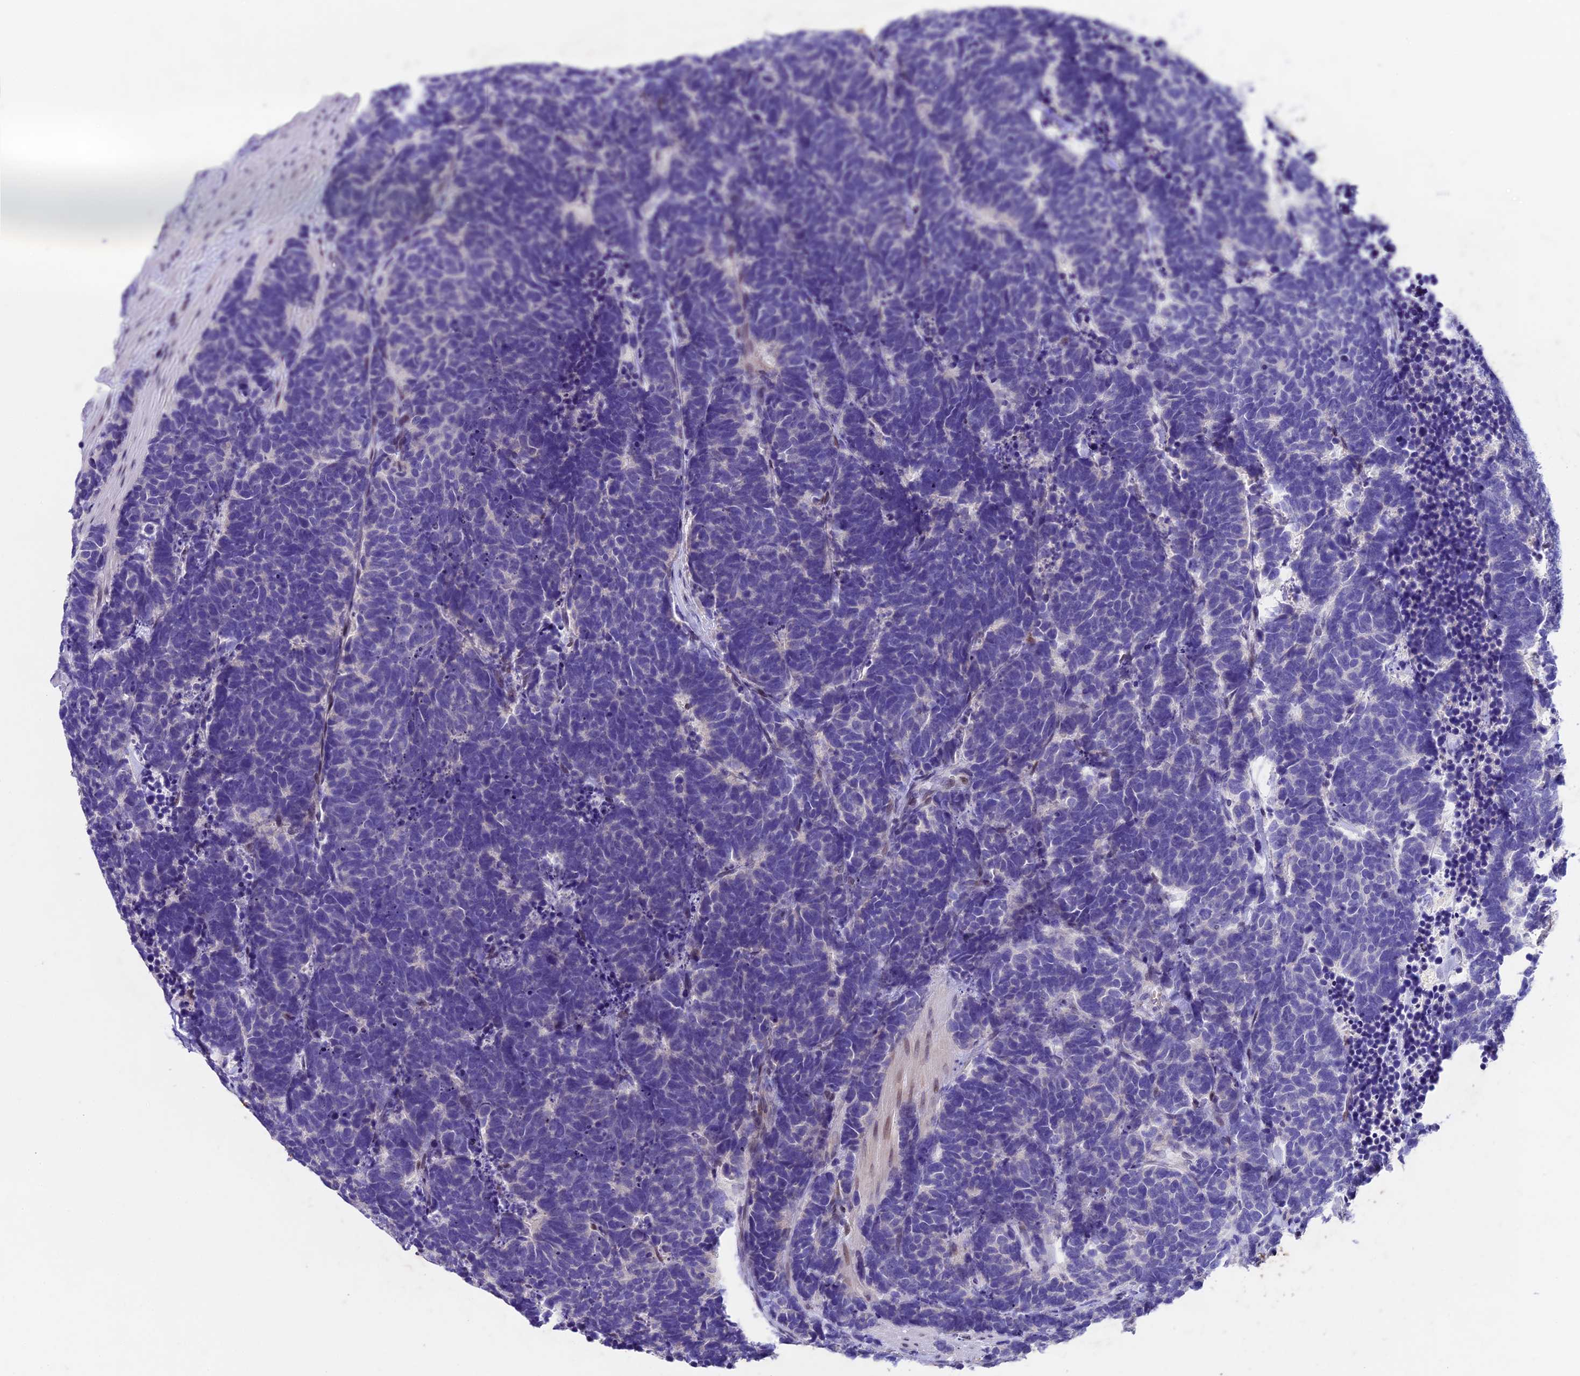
{"staining": {"intensity": "negative", "quantity": "none", "location": "none"}, "tissue": "carcinoid", "cell_type": "Tumor cells", "image_type": "cancer", "snomed": [{"axis": "morphology", "description": "Carcinoma, NOS"}, {"axis": "morphology", "description": "Carcinoid, malignant, NOS"}, {"axis": "topography", "description": "Urinary bladder"}], "caption": "Immunohistochemical staining of carcinoma reveals no significant expression in tumor cells. (DAB immunohistochemistry (IHC) with hematoxylin counter stain).", "gene": "IFT140", "patient": {"sex": "male", "age": 57}}